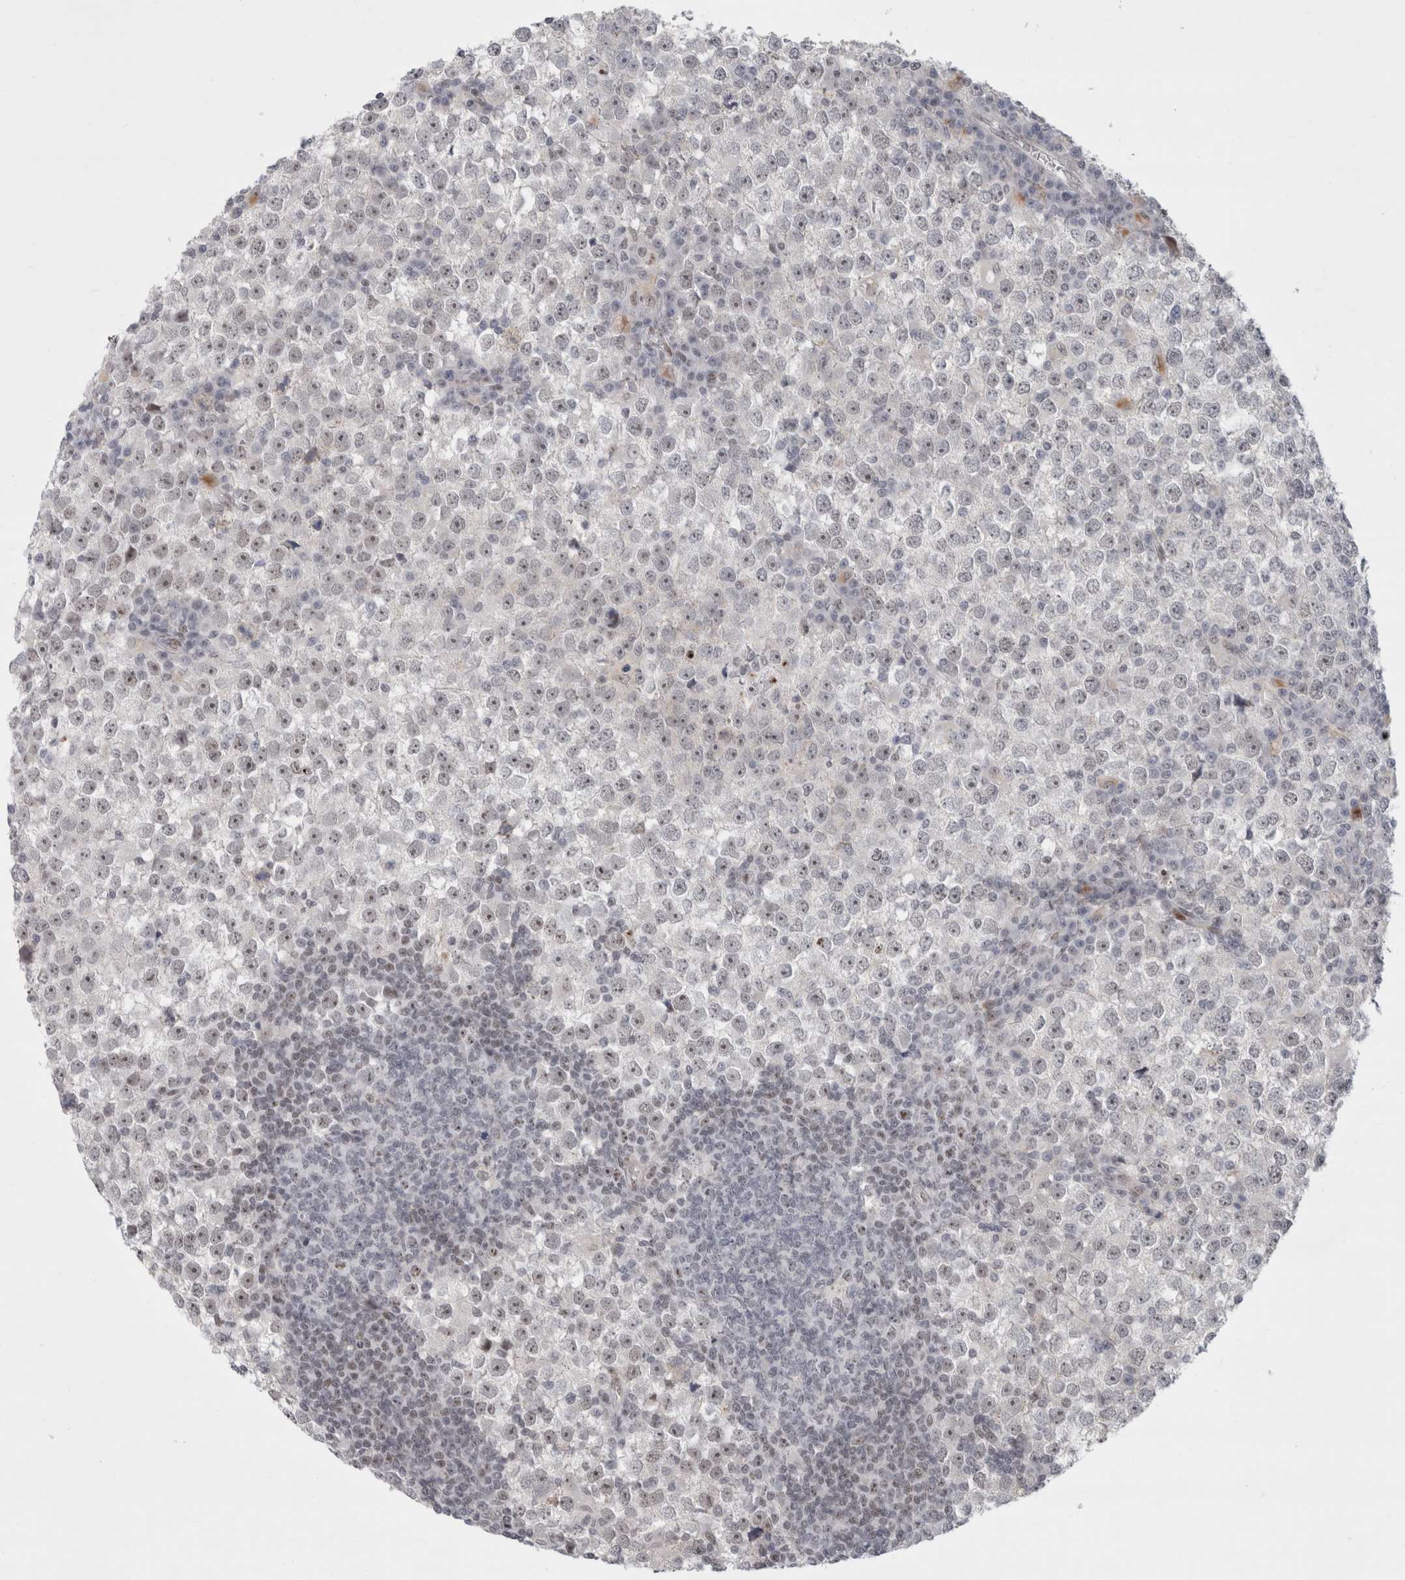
{"staining": {"intensity": "weak", "quantity": "<25%", "location": "nuclear"}, "tissue": "testis cancer", "cell_type": "Tumor cells", "image_type": "cancer", "snomed": [{"axis": "morphology", "description": "Seminoma, NOS"}, {"axis": "topography", "description": "Testis"}], "caption": "Image shows no significant protein expression in tumor cells of testis seminoma.", "gene": "SENP6", "patient": {"sex": "male", "age": 65}}